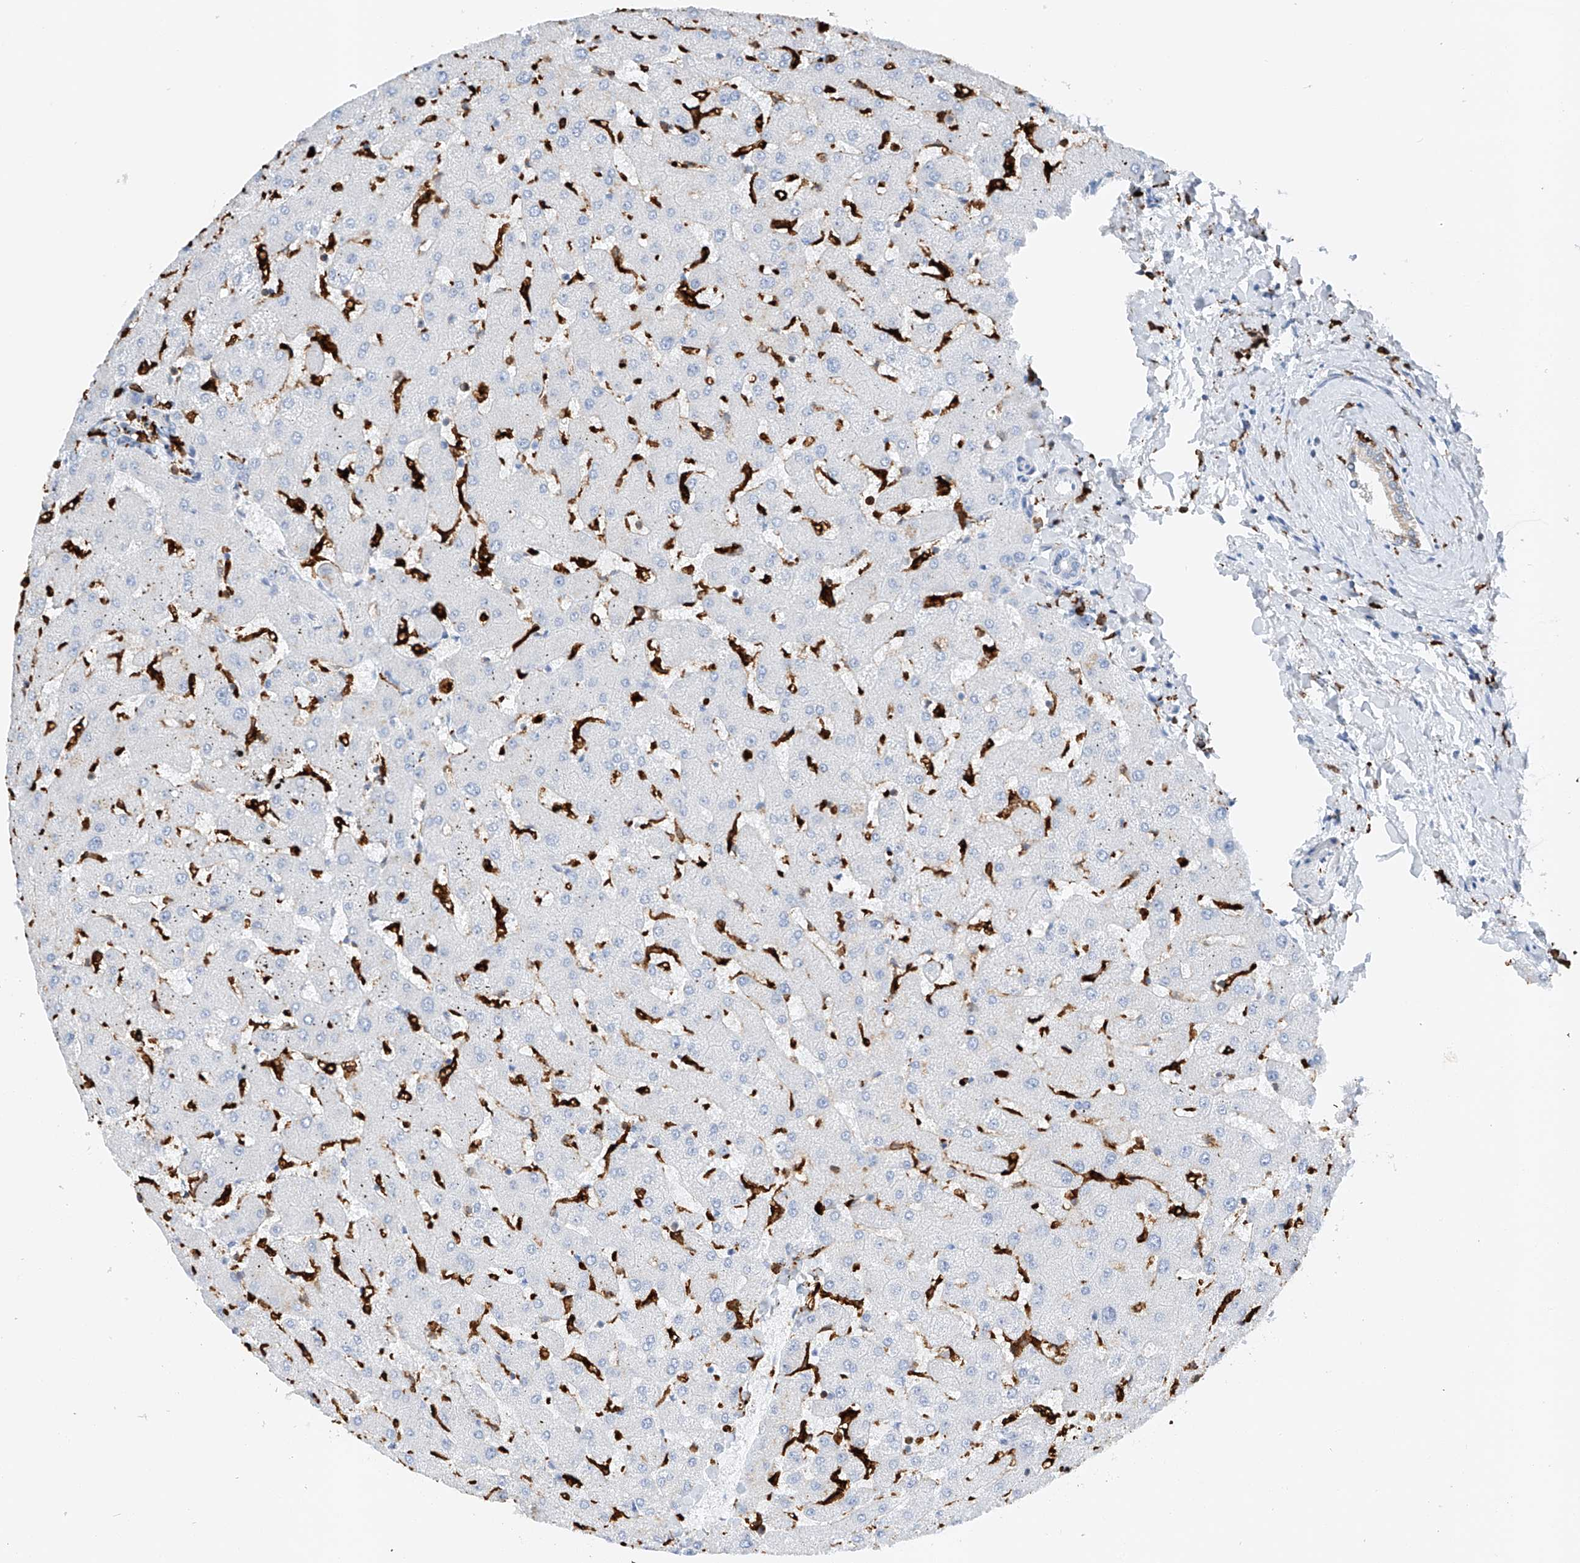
{"staining": {"intensity": "negative", "quantity": "none", "location": "none"}, "tissue": "liver", "cell_type": "Cholangiocytes", "image_type": "normal", "snomed": [{"axis": "morphology", "description": "Normal tissue, NOS"}, {"axis": "topography", "description": "Liver"}], "caption": "Cholangiocytes are negative for protein expression in unremarkable human liver. (DAB immunohistochemistry (IHC), high magnification).", "gene": "TBXAS1", "patient": {"sex": "female", "age": 63}}